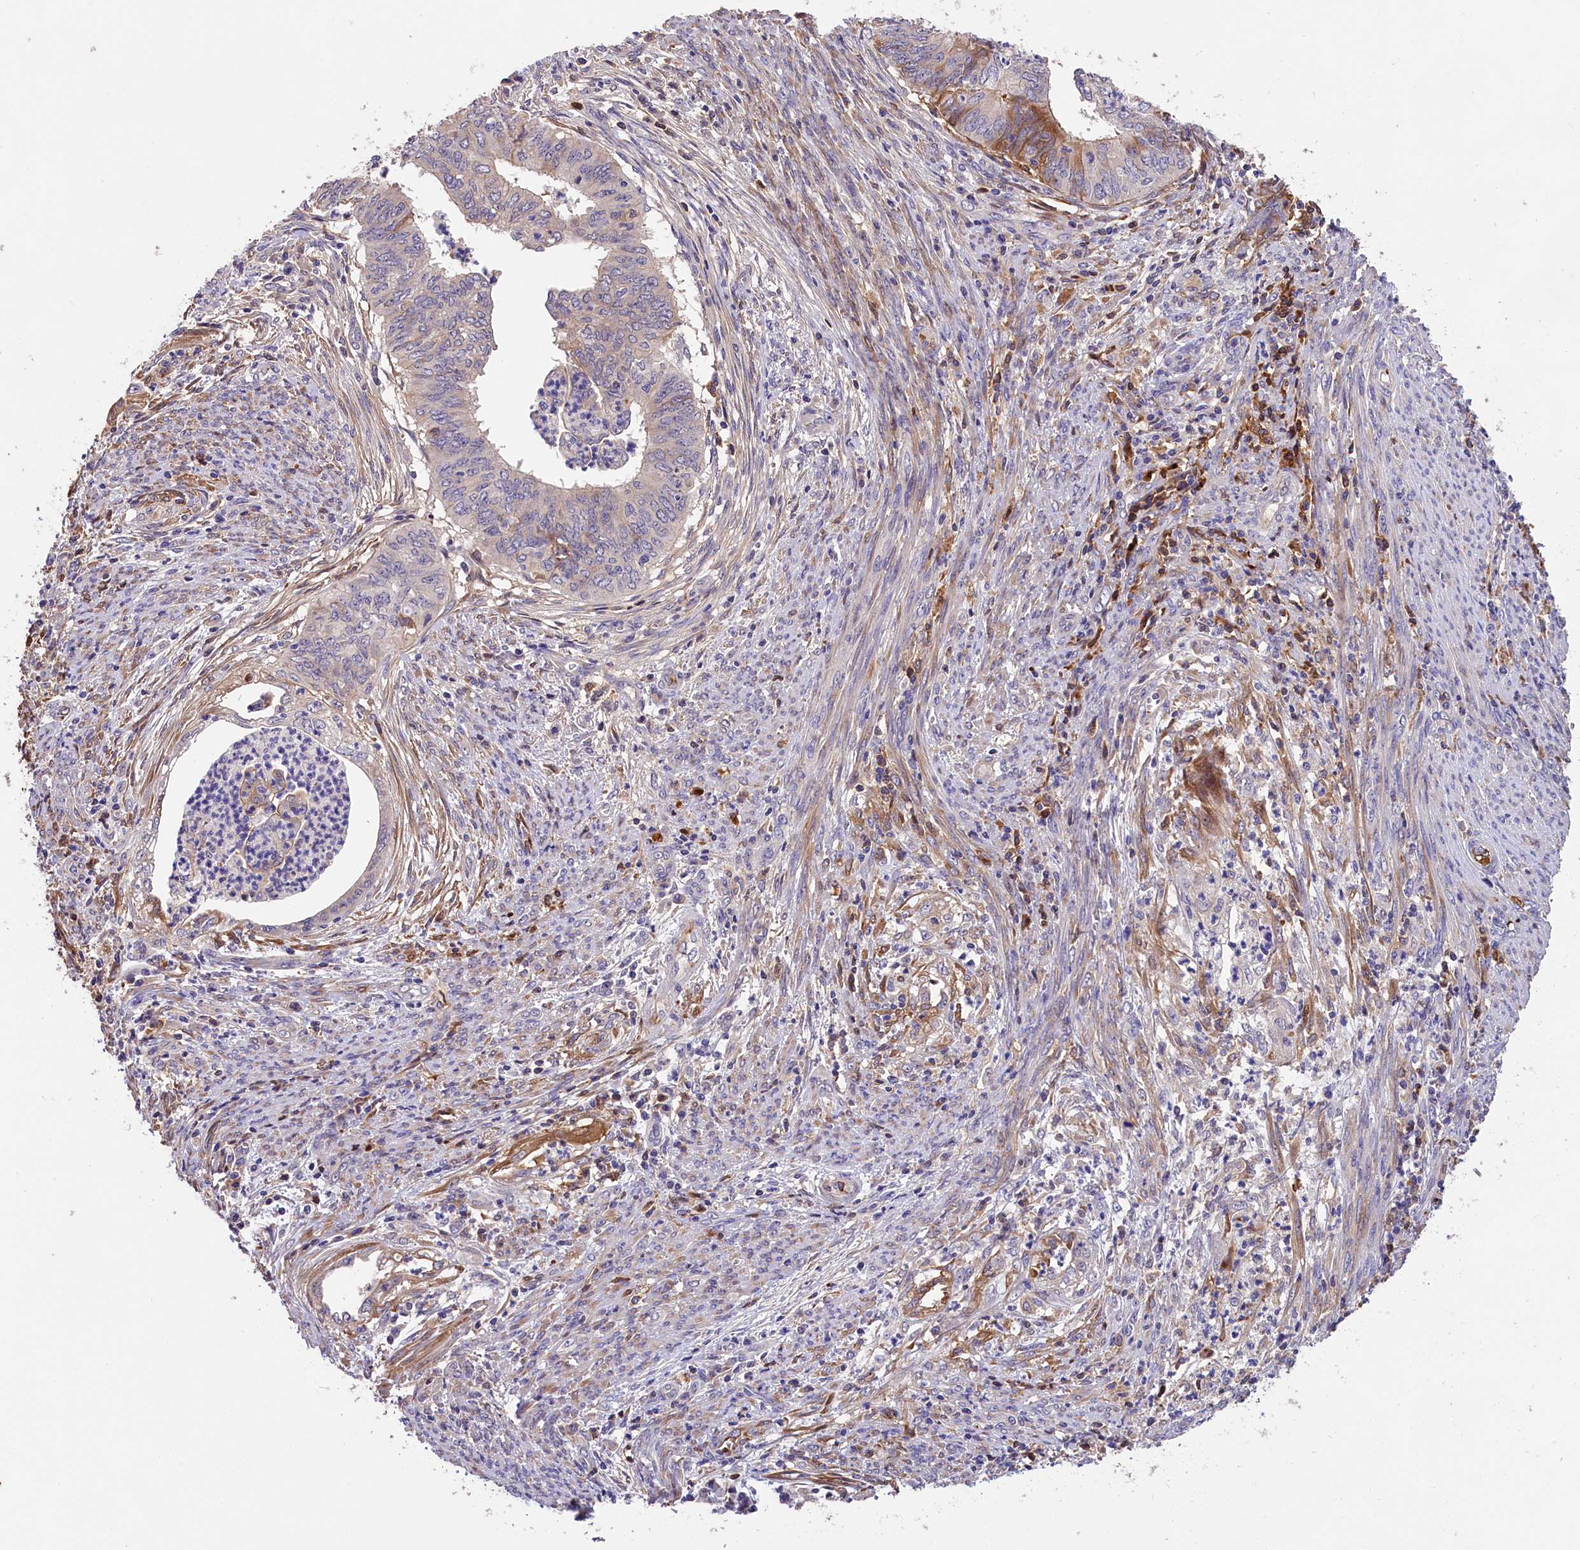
{"staining": {"intensity": "moderate", "quantity": "<25%", "location": "cytoplasmic/membranous"}, "tissue": "endometrial cancer", "cell_type": "Tumor cells", "image_type": "cancer", "snomed": [{"axis": "morphology", "description": "Adenocarcinoma, NOS"}, {"axis": "topography", "description": "Endometrium"}], "caption": "Immunohistochemical staining of endometrial adenocarcinoma displays low levels of moderate cytoplasmic/membranous protein positivity in approximately <25% of tumor cells. (DAB = brown stain, brightfield microscopy at high magnification).", "gene": "PHAF1", "patient": {"sex": "female", "age": 68}}